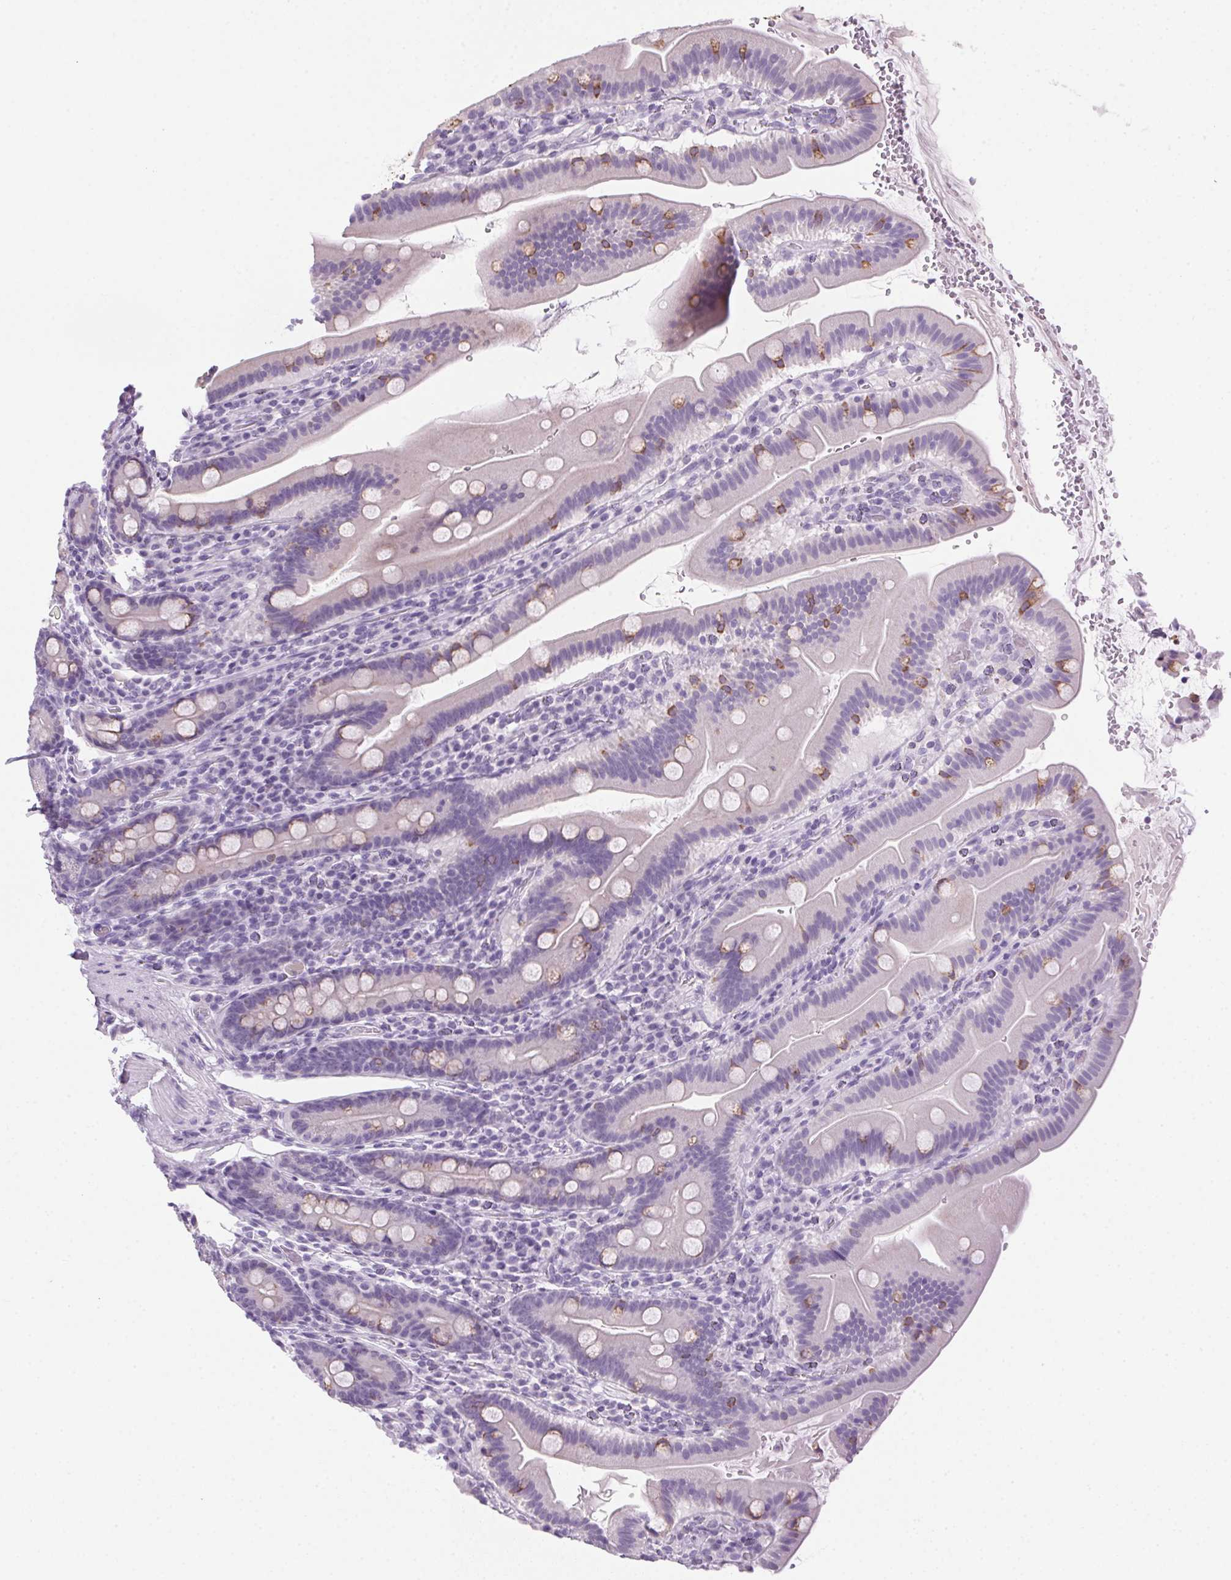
{"staining": {"intensity": "weak", "quantity": "<25%", "location": "cytoplasmic/membranous"}, "tissue": "small intestine", "cell_type": "Glandular cells", "image_type": "normal", "snomed": [{"axis": "morphology", "description": "Normal tissue, NOS"}, {"axis": "topography", "description": "Small intestine"}], "caption": "This is an immunohistochemistry (IHC) image of unremarkable human small intestine. There is no expression in glandular cells.", "gene": "POPDC2", "patient": {"sex": "male", "age": 26}}